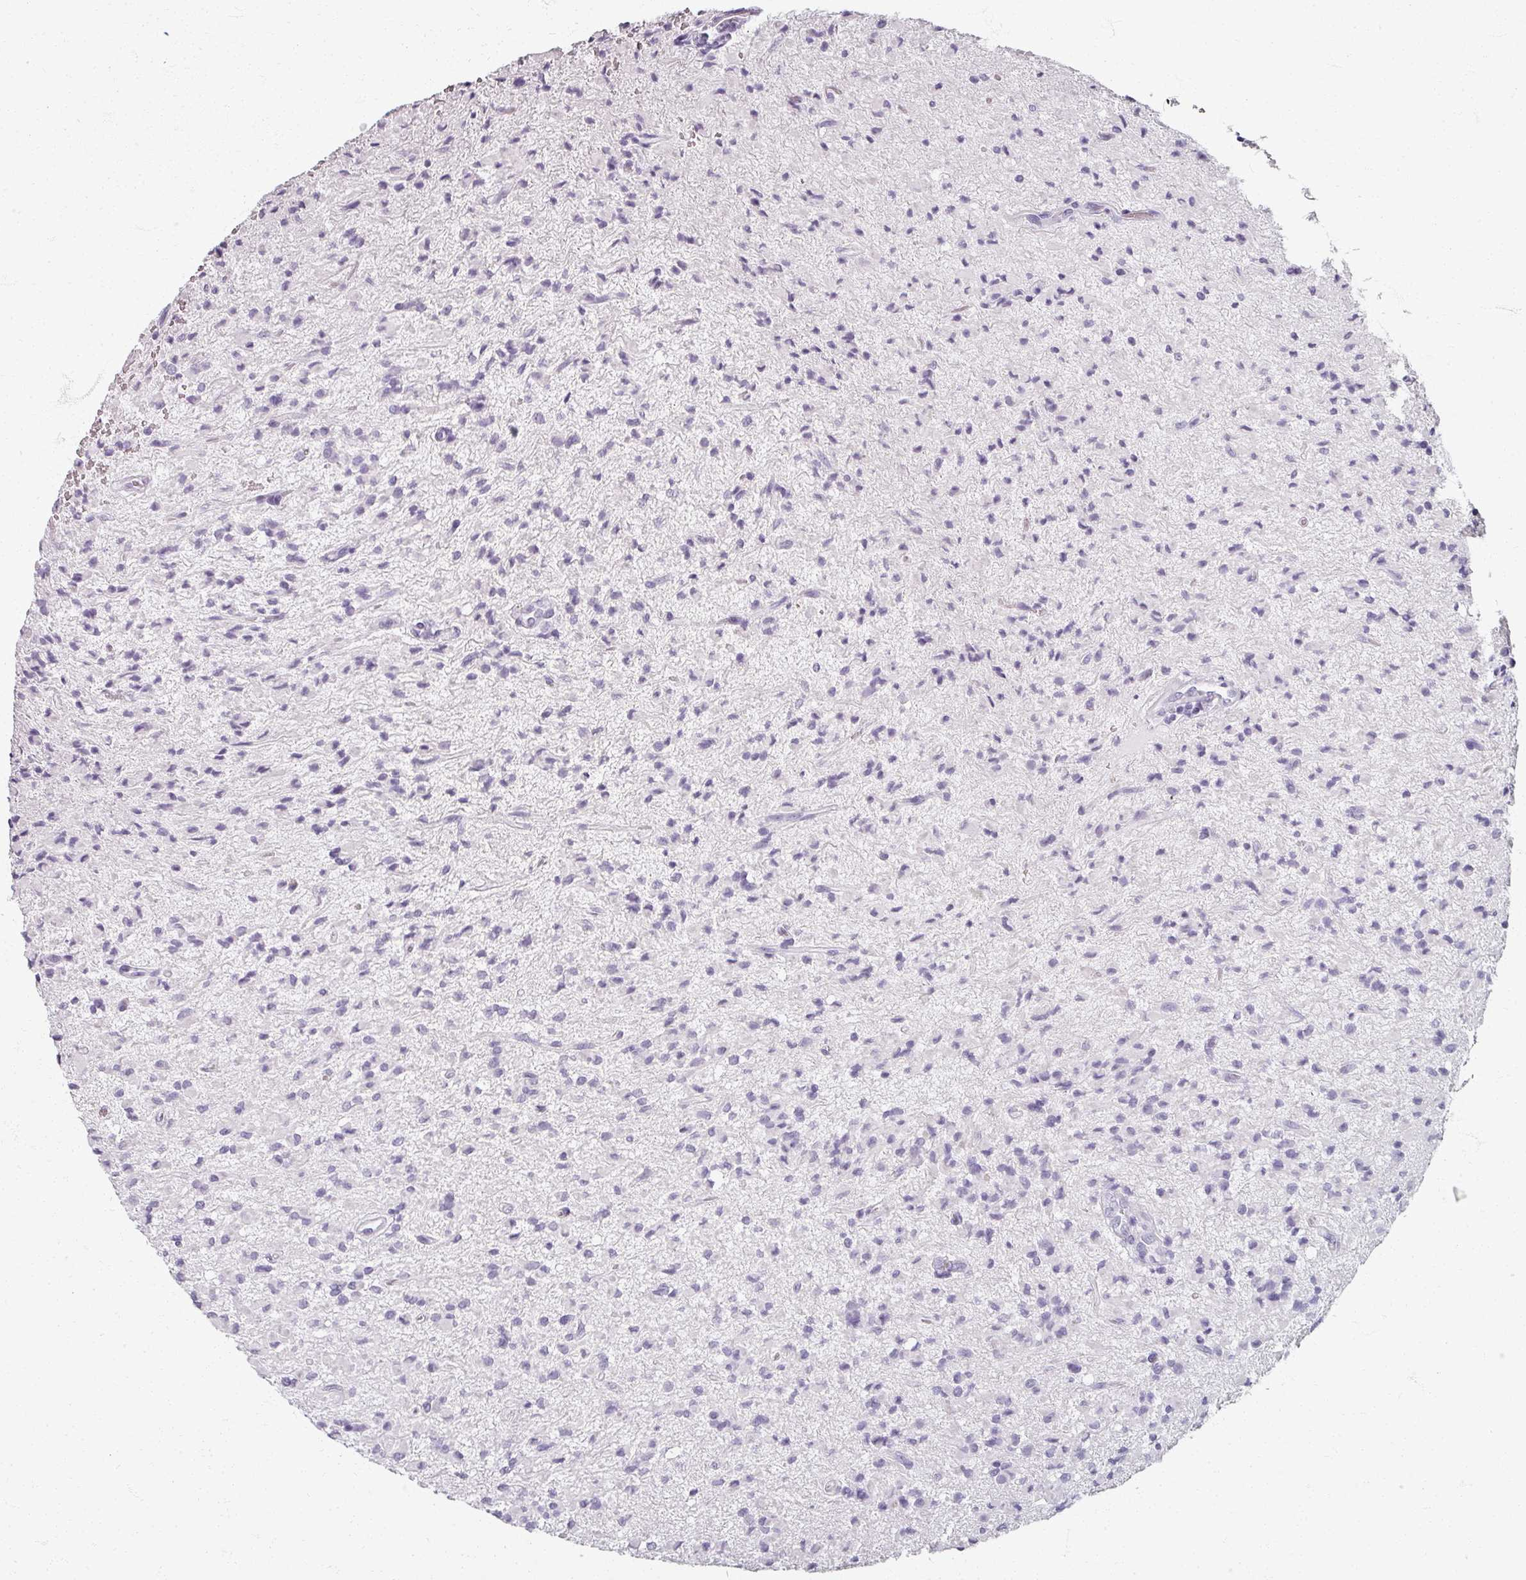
{"staining": {"intensity": "negative", "quantity": "none", "location": "none"}, "tissue": "glioma", "cell_type": "Tumor cells", "image_type": "cancer", "snomed": [{"axis": "morphology", "description": "Glioma, malignant, Low grade"}, {"axis": "topography", "description": "Brain"}], "caption": "Immunohistochemistry photomicrograph of malignant low-grade glioma stained for a protein (brown), which exhibits no expression in tumor cells.", "gene": "REG3G", "patient": {"sex": "female", "age": 33}}